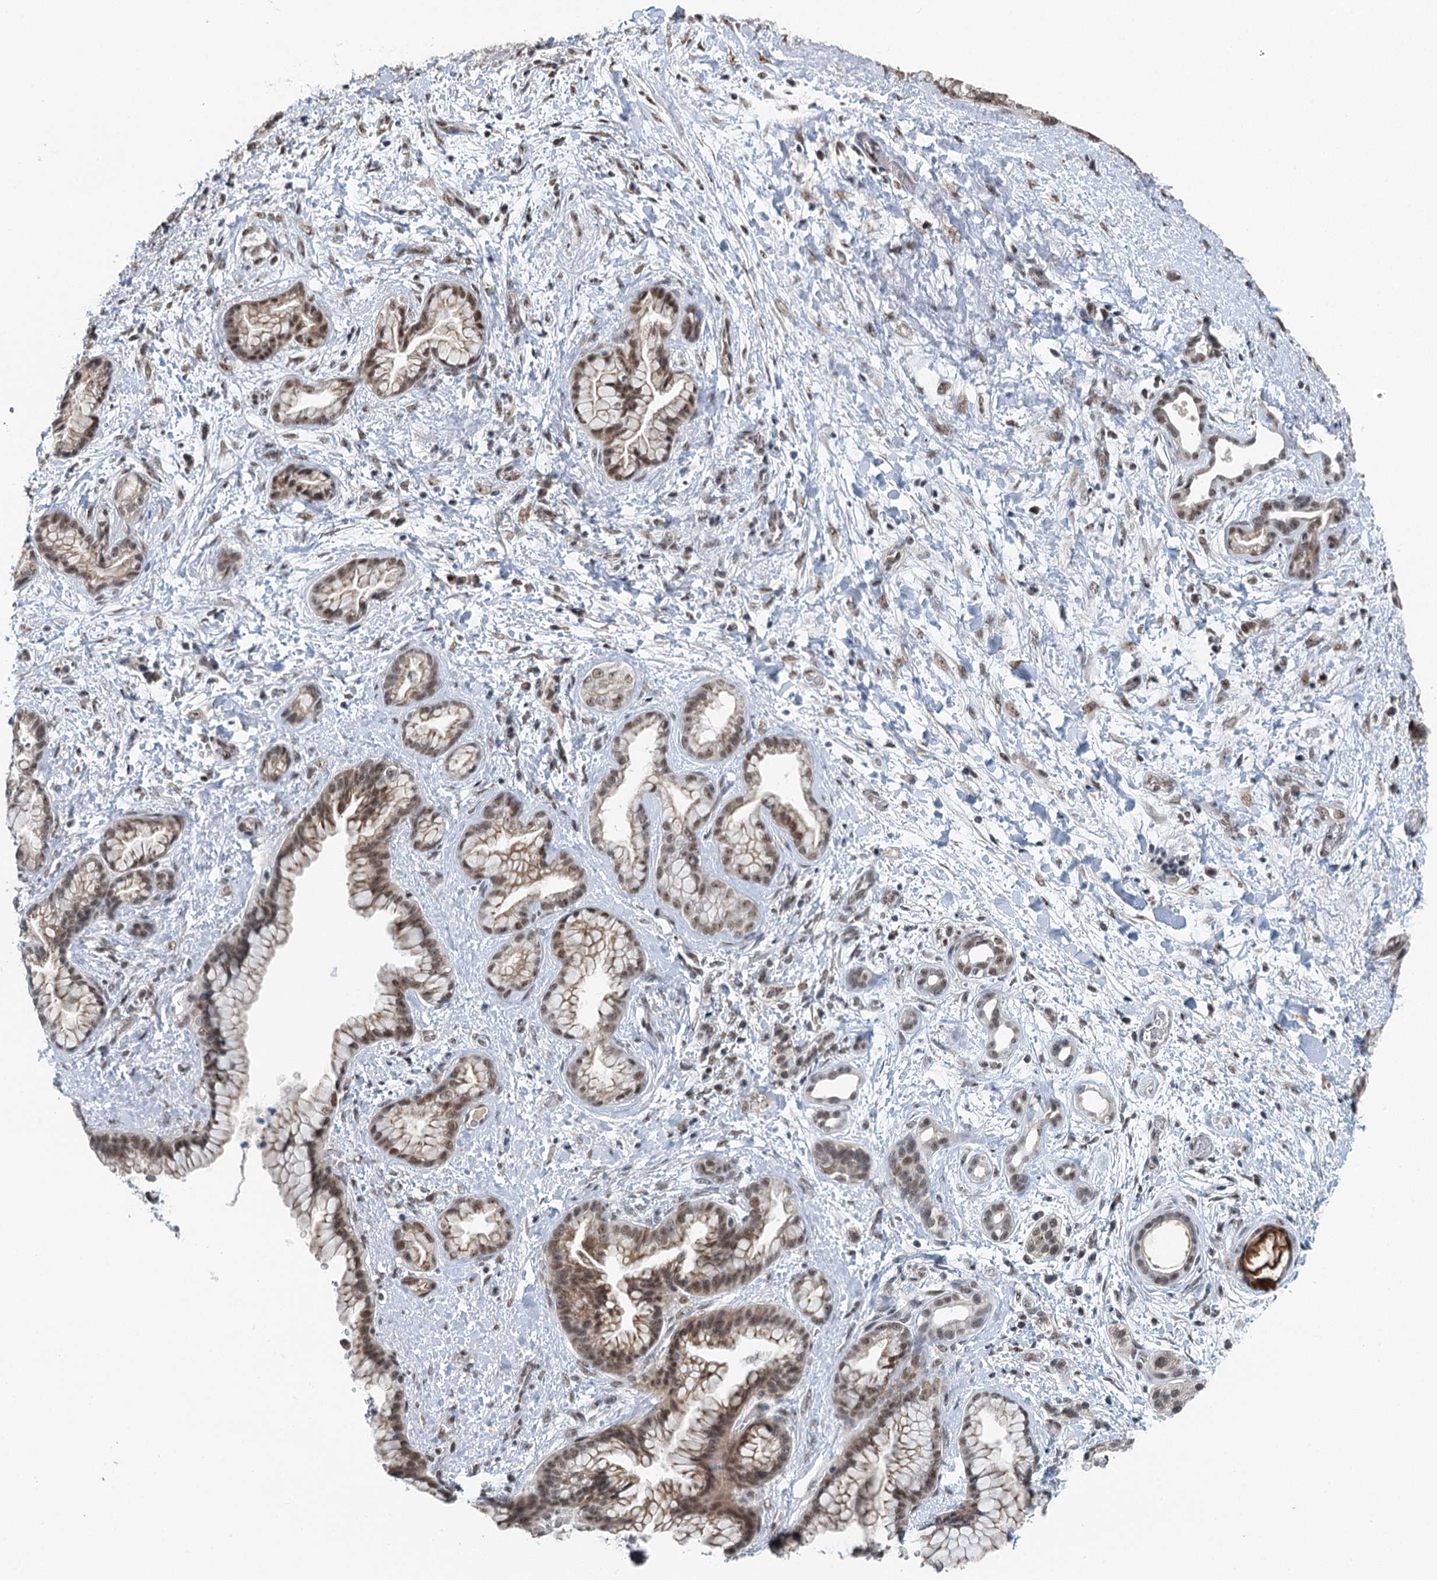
{"staining": {"intensity": "moderate", "quantity": ">75%", "location": "cytoplasmic/membranous,nuclear"}, "tissue": "pancreatic cancer", "cell_type": "Tumor cells", "image_type": "cancer", "snomed": [{"axis": "morphology", "description": "Adenocarcinoma, NOS"}, {"axis": "topography", "description": "Pancreas"}], "caption": "Immunohistochemistry photomicrograph of neoplastic tissue: adenocarcinoma (pancreatic) stained using IHC shows medium levels of moderate protein expression localized specifically in the cytoplasmic/membranous and nuclear of tumor cells, appearing as a cytoplasmic/membranous and nuclear brown color.", "gene": "MTA3", "patient": {"sex": "female", "age": 78}}